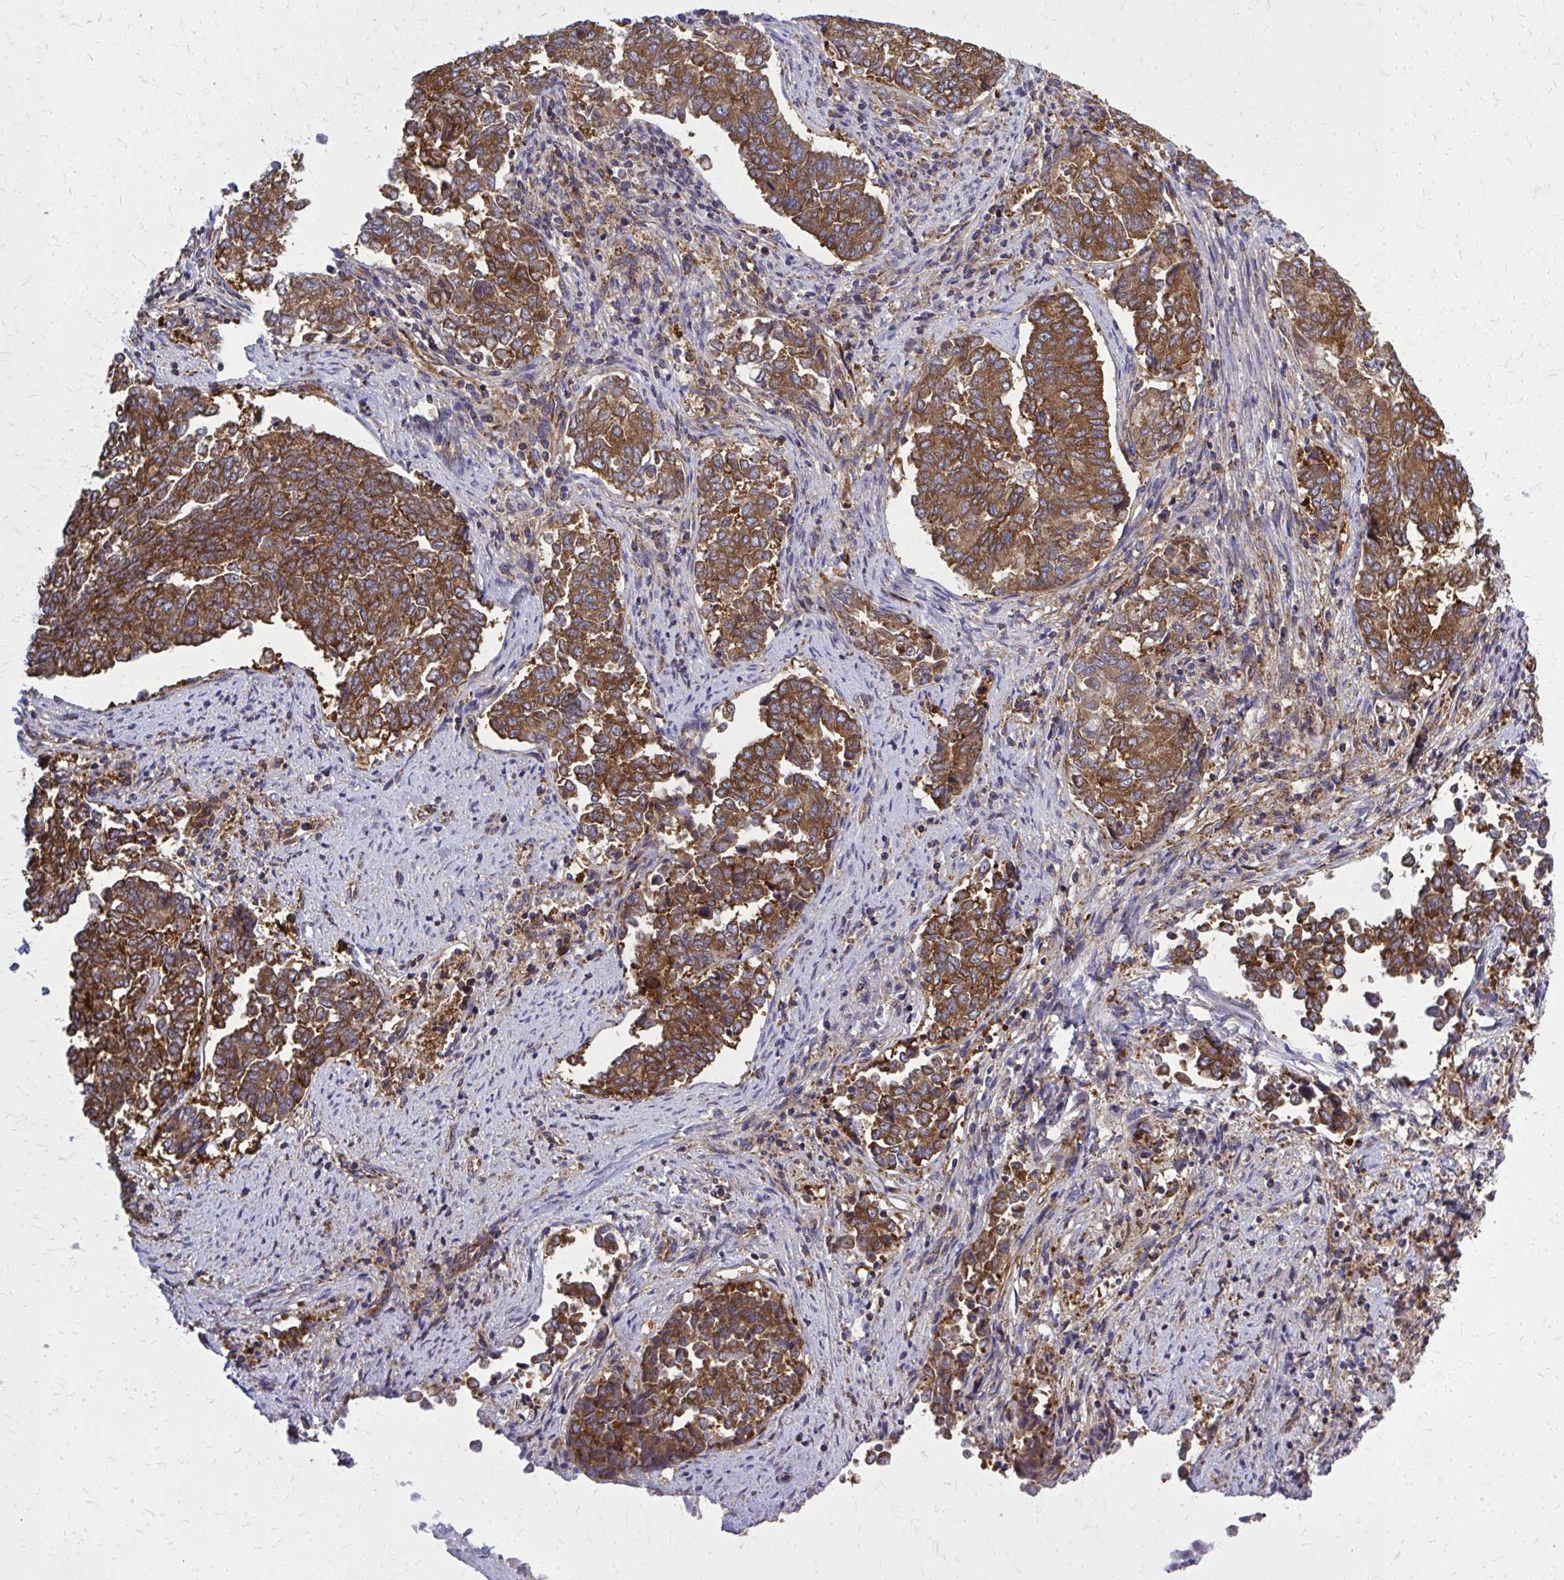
{"staining": {"intensity": "strong", "quantity": ">75%", "location": "cytoplasmic/membranous"}, "tissue": "endometrial cancer", "cell_type": "Tumor cells", "image_type": "cancer", "snomed": [{"axis": "morphology", "description": "Adenocarcinoma, NOS"}, {"axis": "topography", "description": "Endometrium"}], "caption": "Approximately >75% of tumor cells in endometrial cancer (adenocarcinoma) show strong cytoplasmic/membranous protein positivity as visualized by brown immunohistochemical staining.", "gene": "PDK4", "patient": {"sex": "female", "age": 80}}